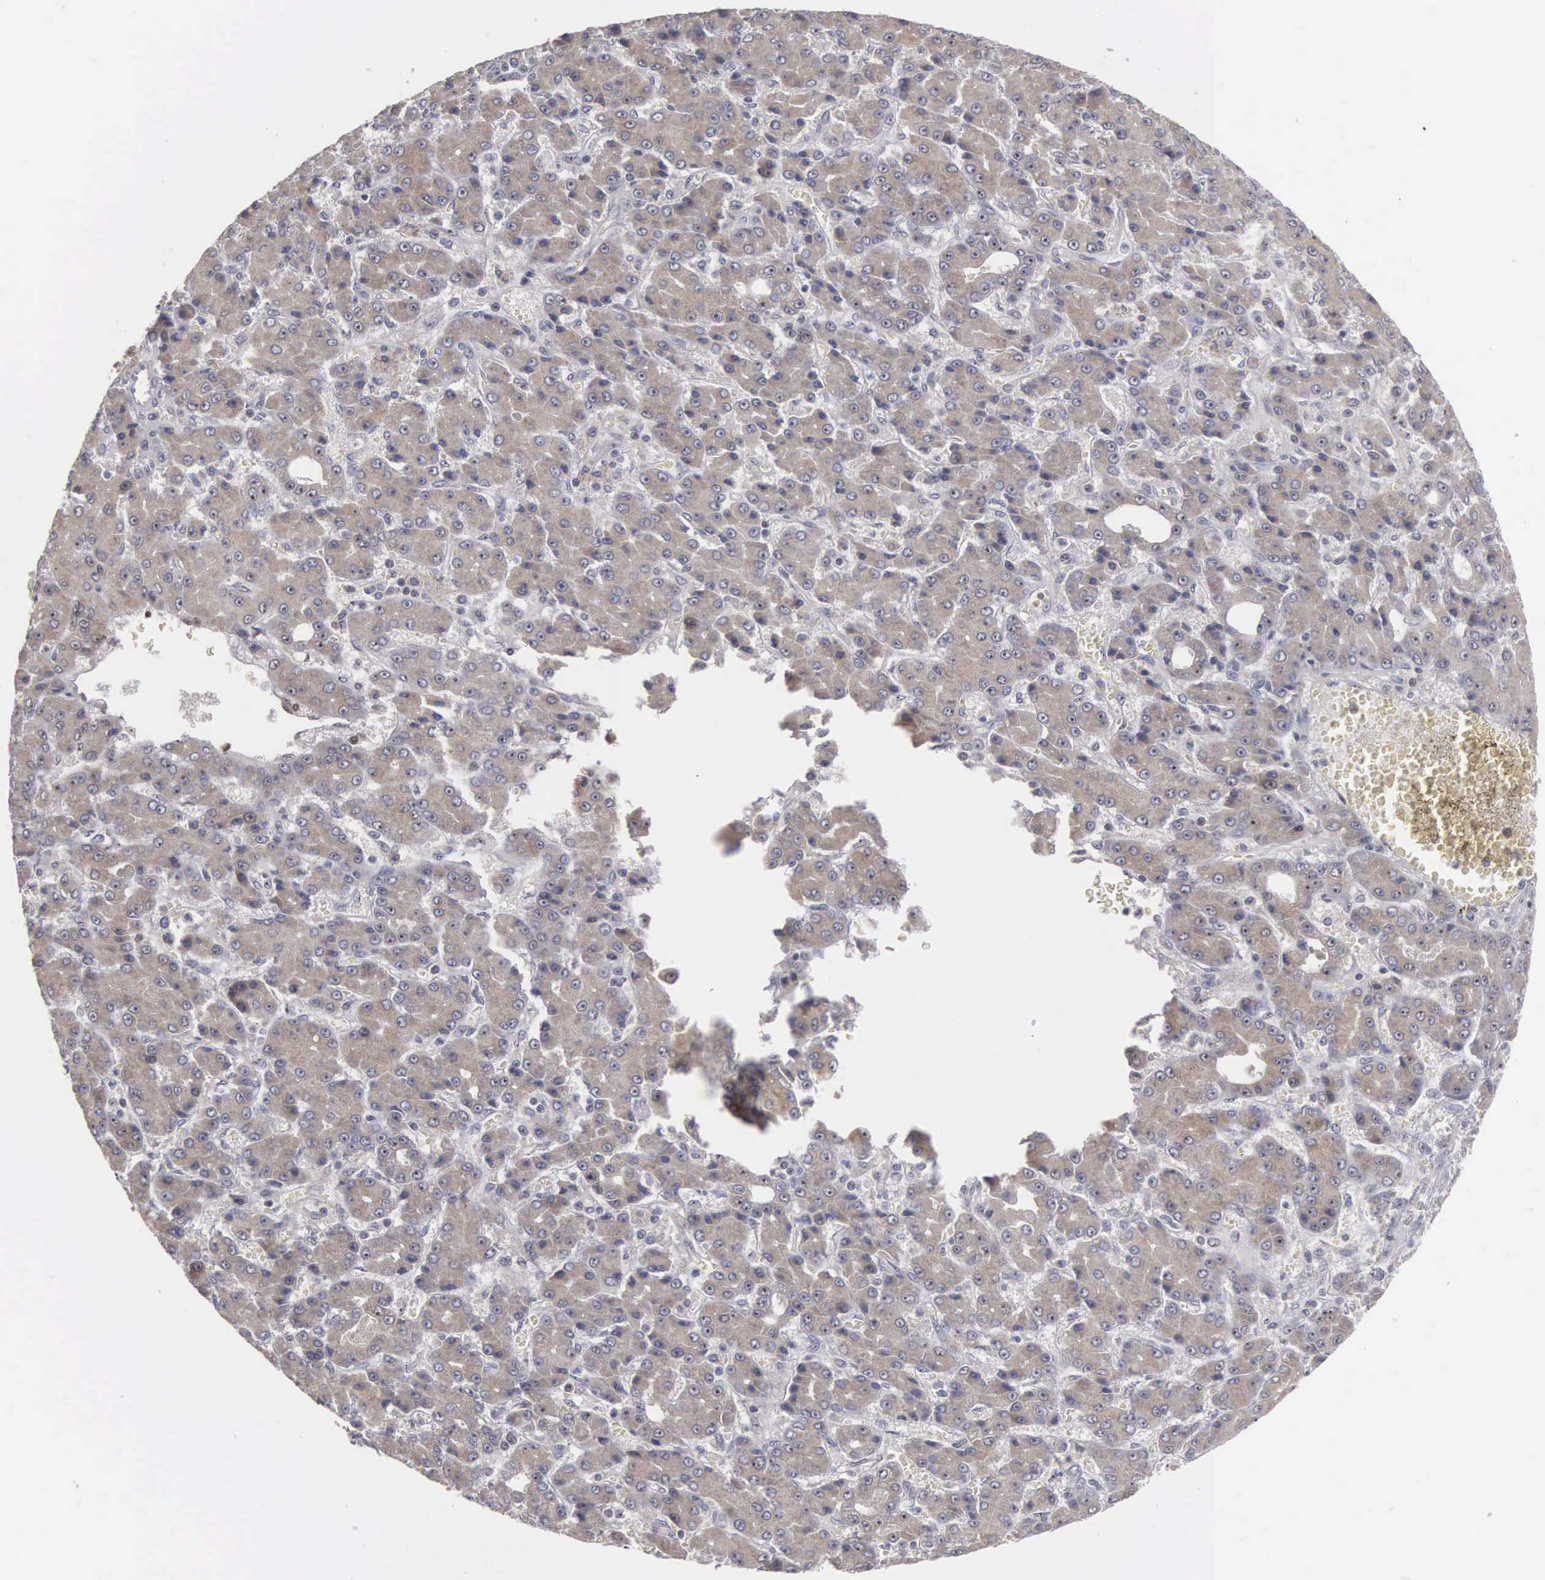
{"staining": {"intensity": "weak", "quantity": ">75%", "location": "cytoplasmic/membranous,nuclear"}, "tissue": "liver cancer", "cell_type": "Tumor cells", "image_type": "cancer", "snomed": [{"axis": "morphology", "description": "Carcinoma, Hepatocellular, NOS"}, {"axis": "topography", "description": "Liver"}], "caption": "Immunohistochemical staining of human hepatocellular carcinoma (liver) displays low levels of weak cytoplasmic/membranous and nuclear expression in approximately >75% of tumor cells.", "gene": "AMN", "patient": {"sex": "male", "age": 69}}